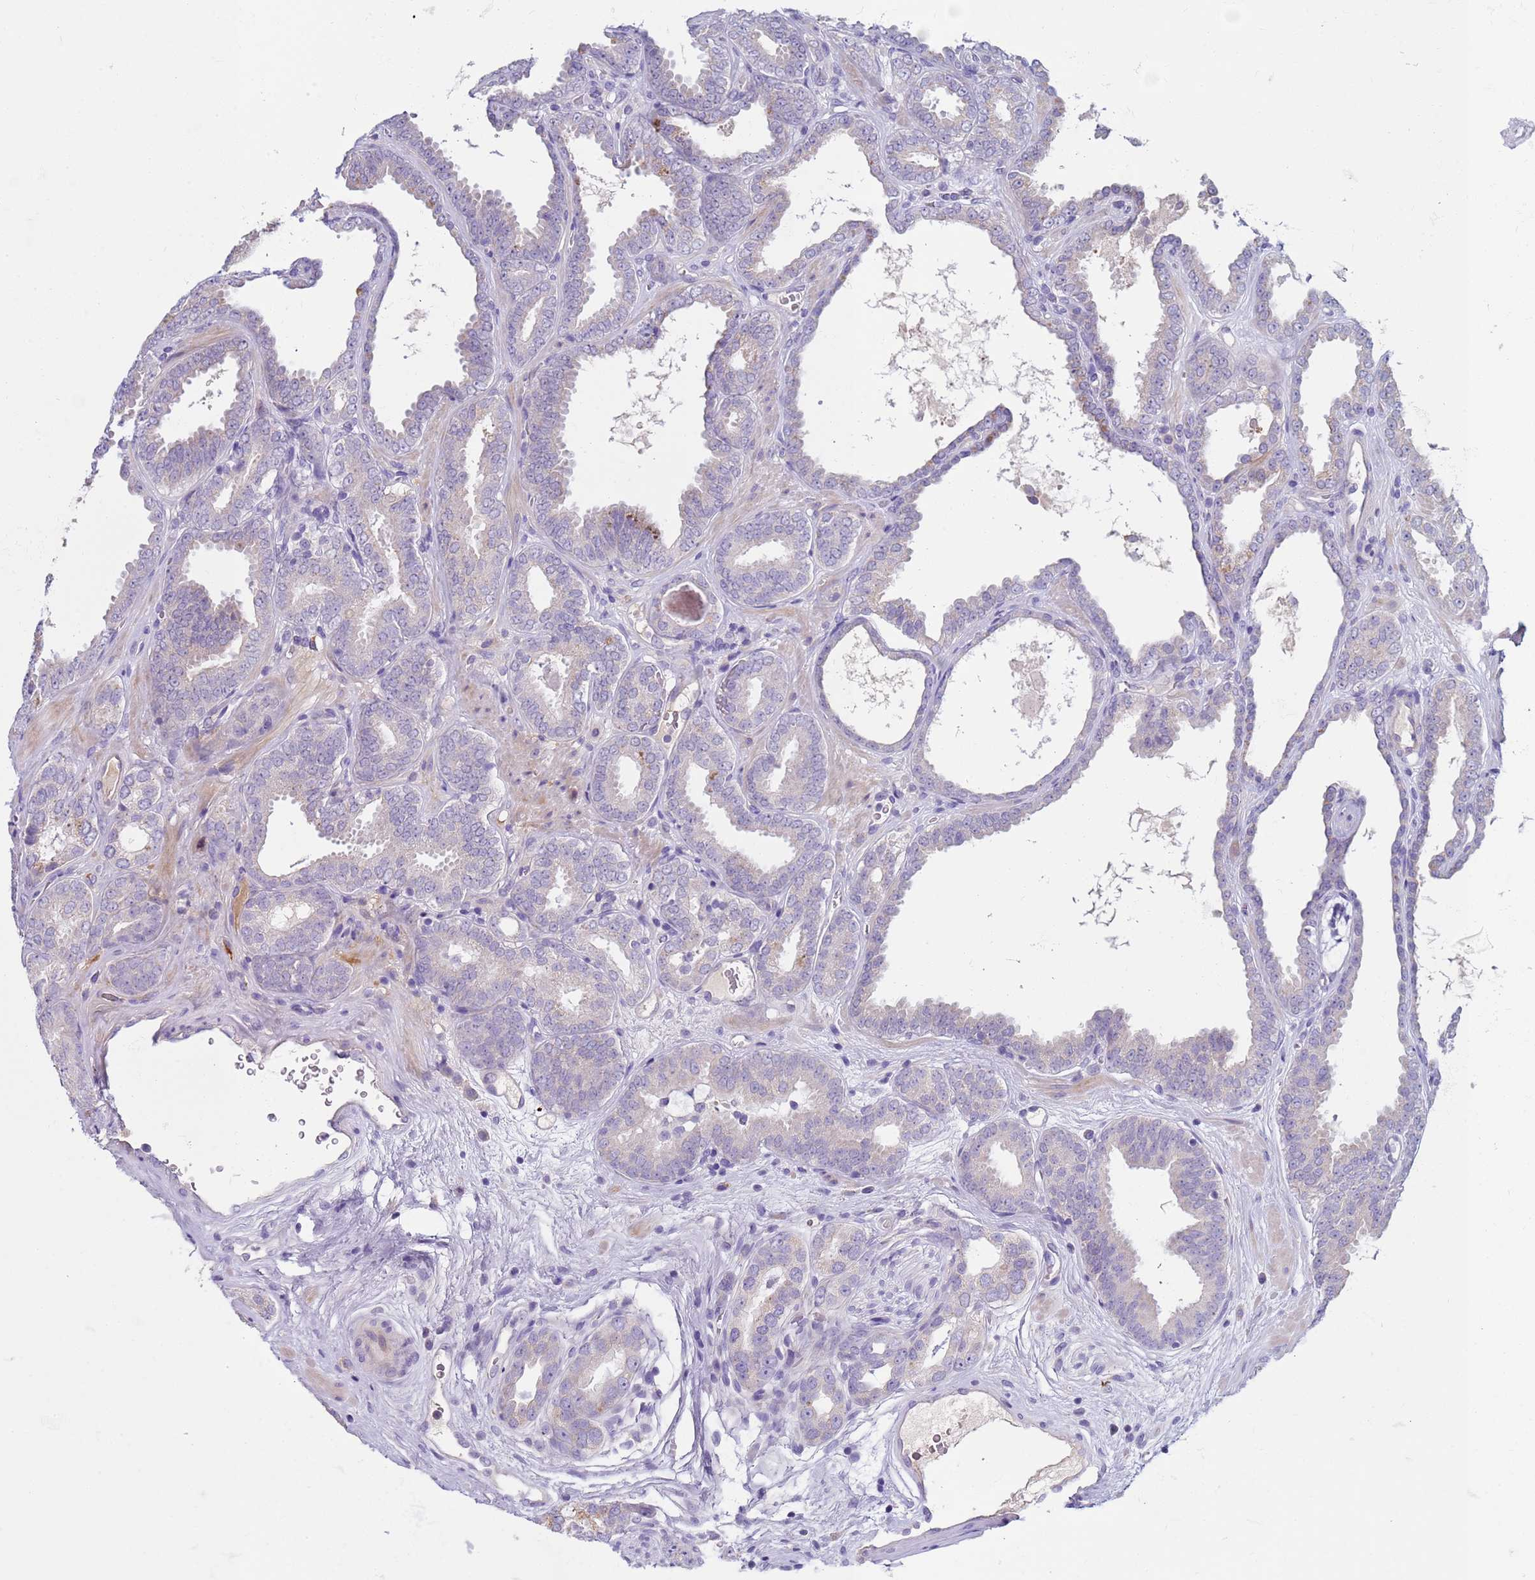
{"staining": {"intensity": "weak", "quantity": "<25%", "location": "cytoplasmic/membranous"}, "tissue": "prostate cancer", "cell_type": "Tumor cells", "image_type": "cancer", "snomed": [{"axis": "morphology", "description": "Adenocarcinoma, High grade"}, {"axis": "topography", "description": "Prostate"}], "caption": "This is a image of immunohistochemistry (IHC) staining of adenocarcinoma (high-grade) (prostate), which shows no staining in tumor cells.", "gene": "TRIM51", "patient": {"sex": "male", "age": 72}}